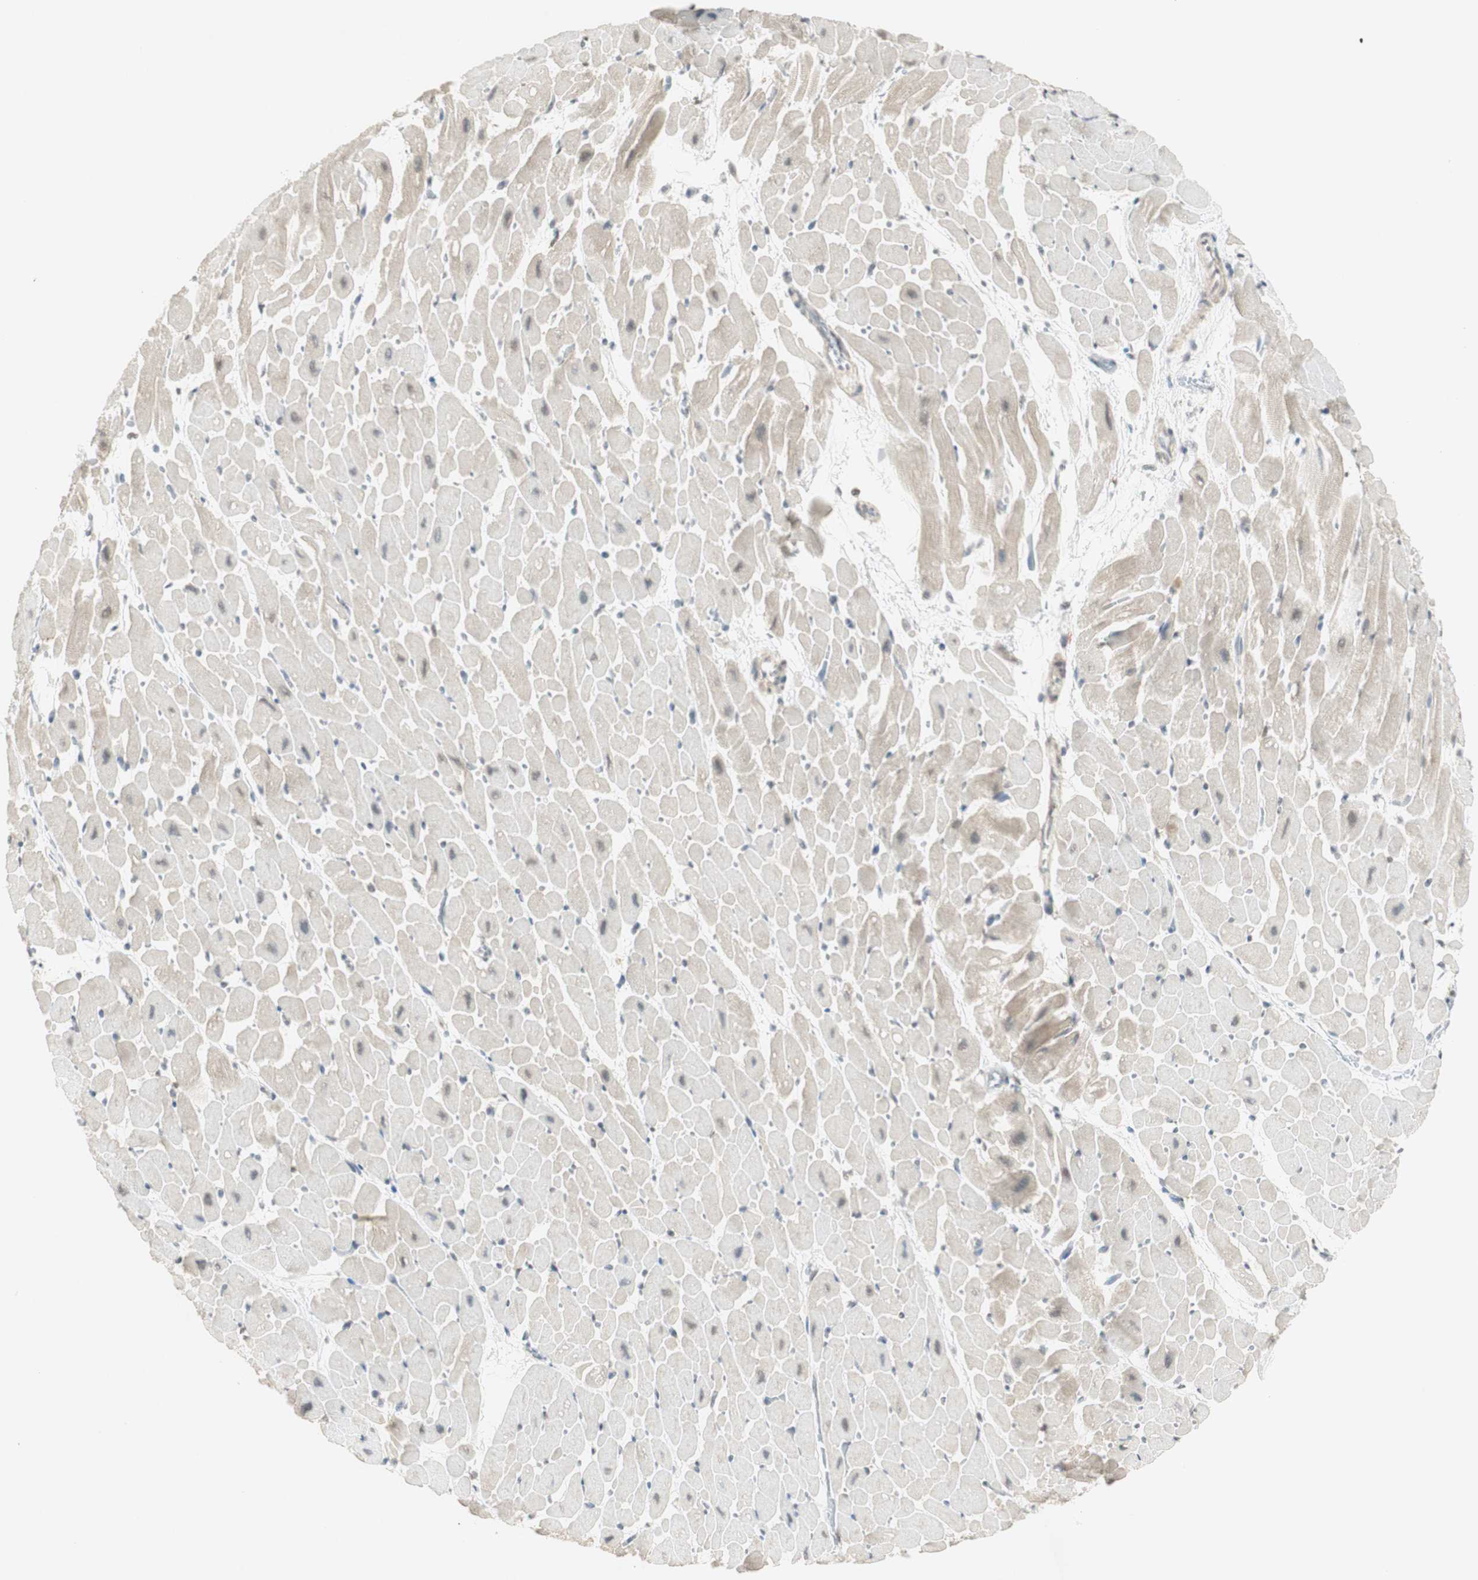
{"staining": {"intensity": "negative", "quantity": "none", "location": "none"}, "tissue": "heart muscle", "cell_type": "Cardiomyocytes", "image_type": "normal", "snomed": [{"axis": "morphology", "description": "Normal tissue, NOS"}, {"axis": "topography", "description": "Heart"}], "caption": "The micrograph demonstrates no significant positivity in cardiomyocytes of heart muscle.", "gene": "GLI1", "patient": {"sex": "male", "age": 45}}